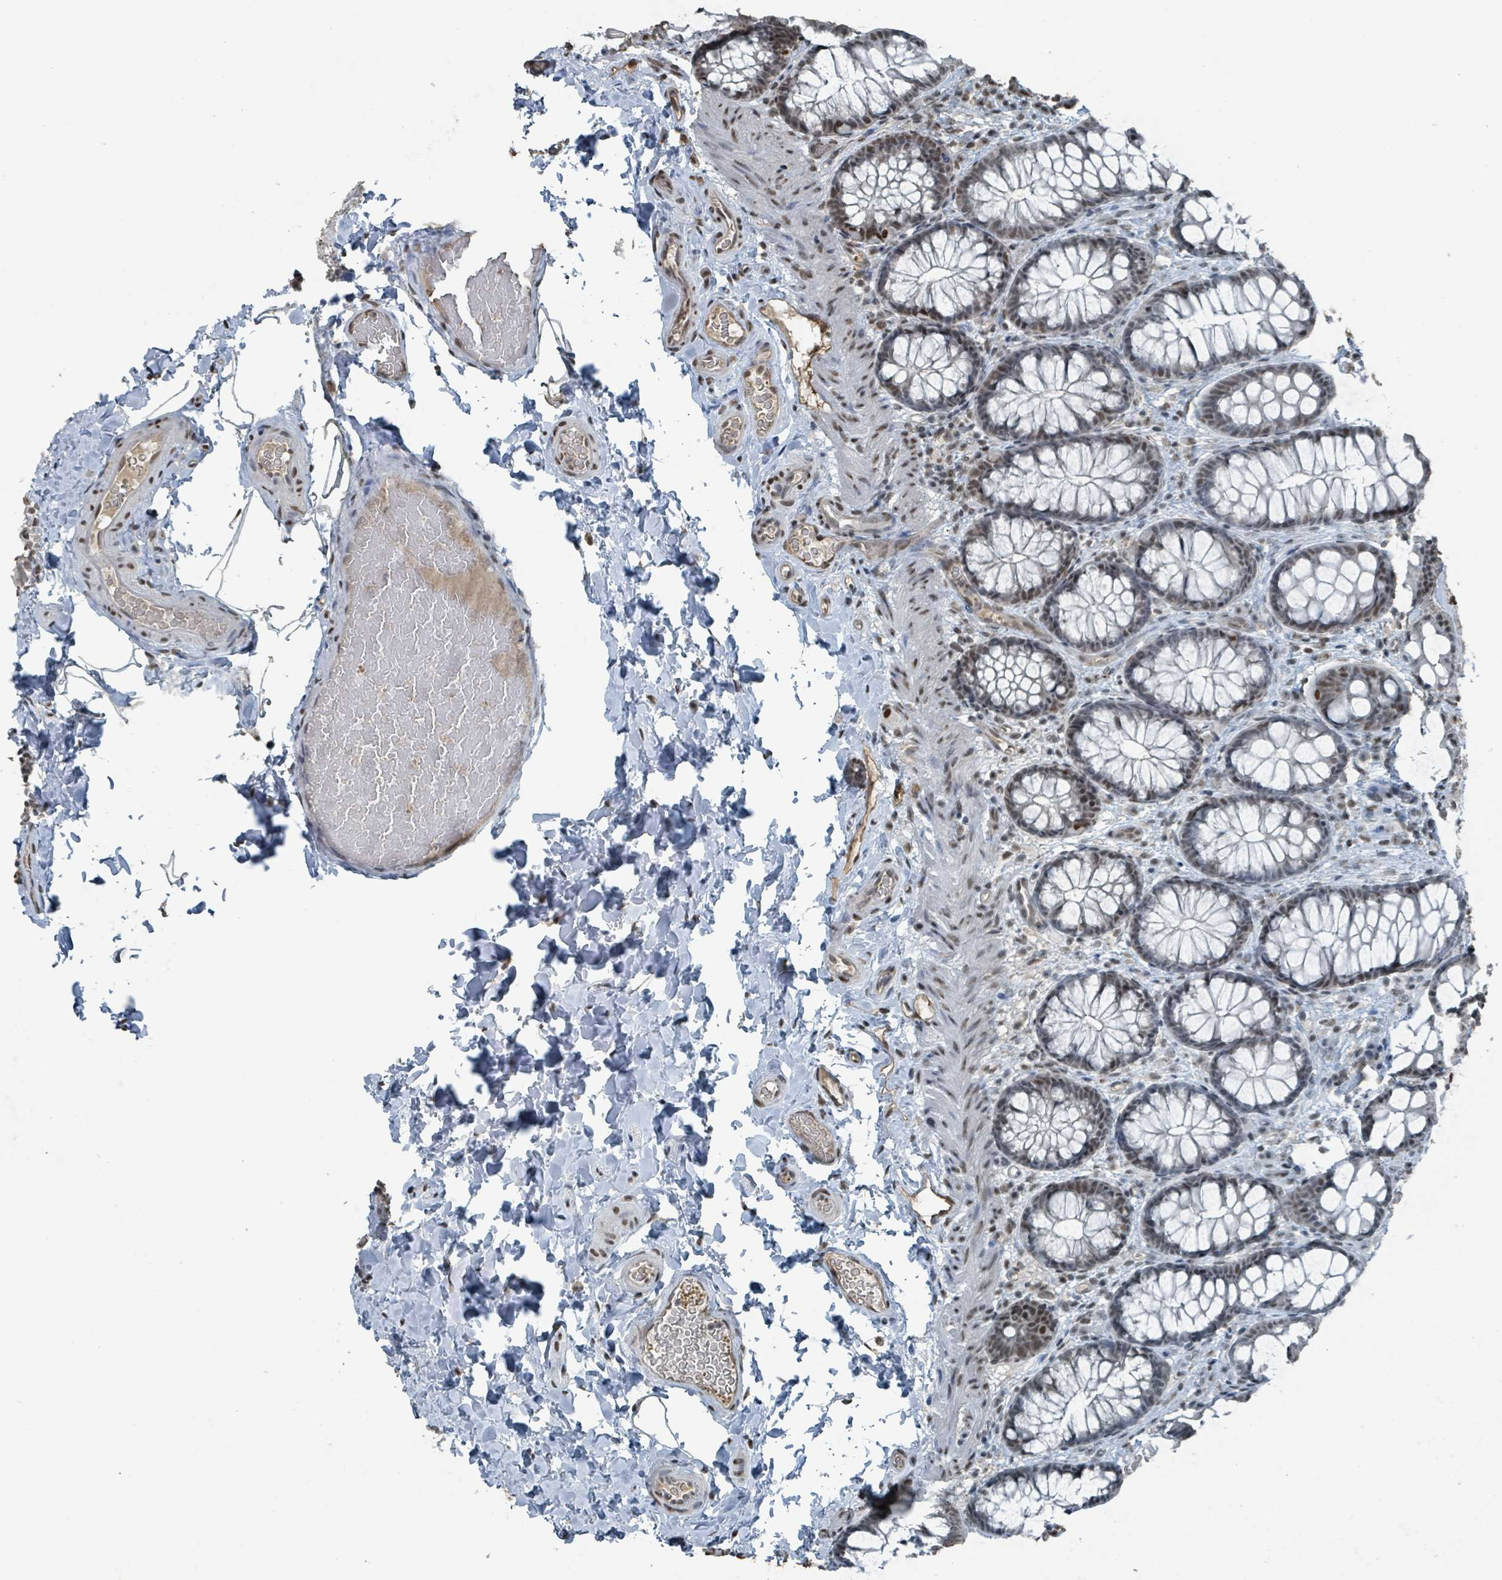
{"staining": {"intensity": "moderate", "quantity": ">75%", "location": "cytoplasmic/membranous,nuclear"}, "tissue": "colon", "cell_type": "Endothelial cells", "image_type": "normal", "snomed": [{"axis": "morphology", "description": "Normal tissue, NOS"}, {"axis": "topography", "description": "Colon"}], "caption": "This micrograph displays unremarkable colon stained with IHC to label a protein in brown. The cytoplasmic/membranous,nuclear of endothelial cells show moderate positivity for the protein. Nuclei are counter-stained blue.", "gene": "PHIP", "patient": {"sex": "male", "age": 46}}